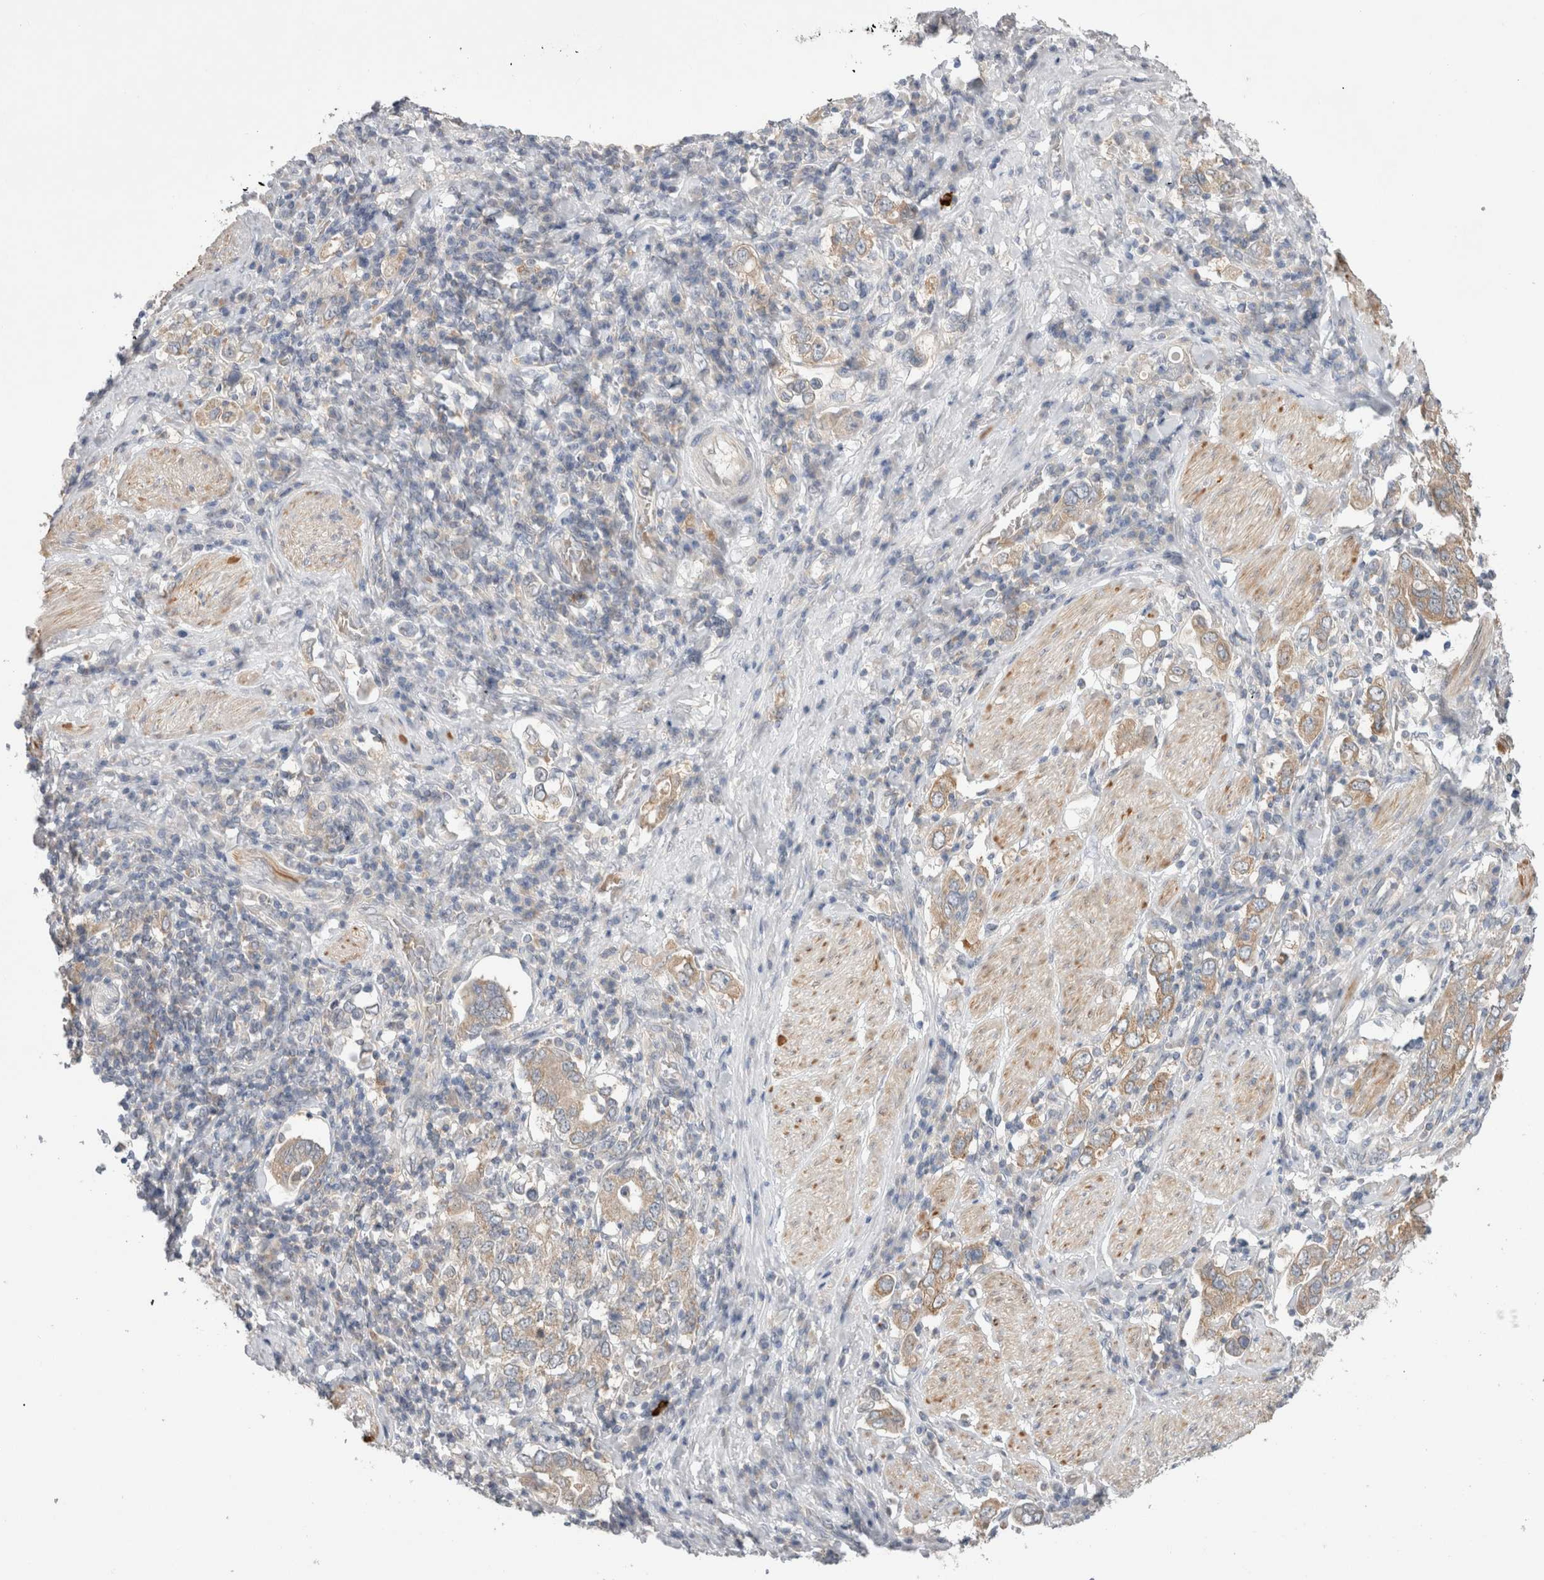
{"staining": {"intensity": "weak", "quantity": ">75%", "location": "cytoplasmic/membranous"}, "tissue": "stomach cancer", "cell_type": "Tumor cells", "image_type": "cancer", "snomed": [{"axis": "morphology", "description": "Adenocarcinoma, NOS"}, {"axis": "topography", "description": "Stomach, upper"}], "caption": "Protein expression analysis of human stomach cancer reveals weak cytoplasmic/membranous positivity in approximately >75% of tumor cells.", "gene": "NDOR1", "patient": {"sex": "male", "age": 62}}